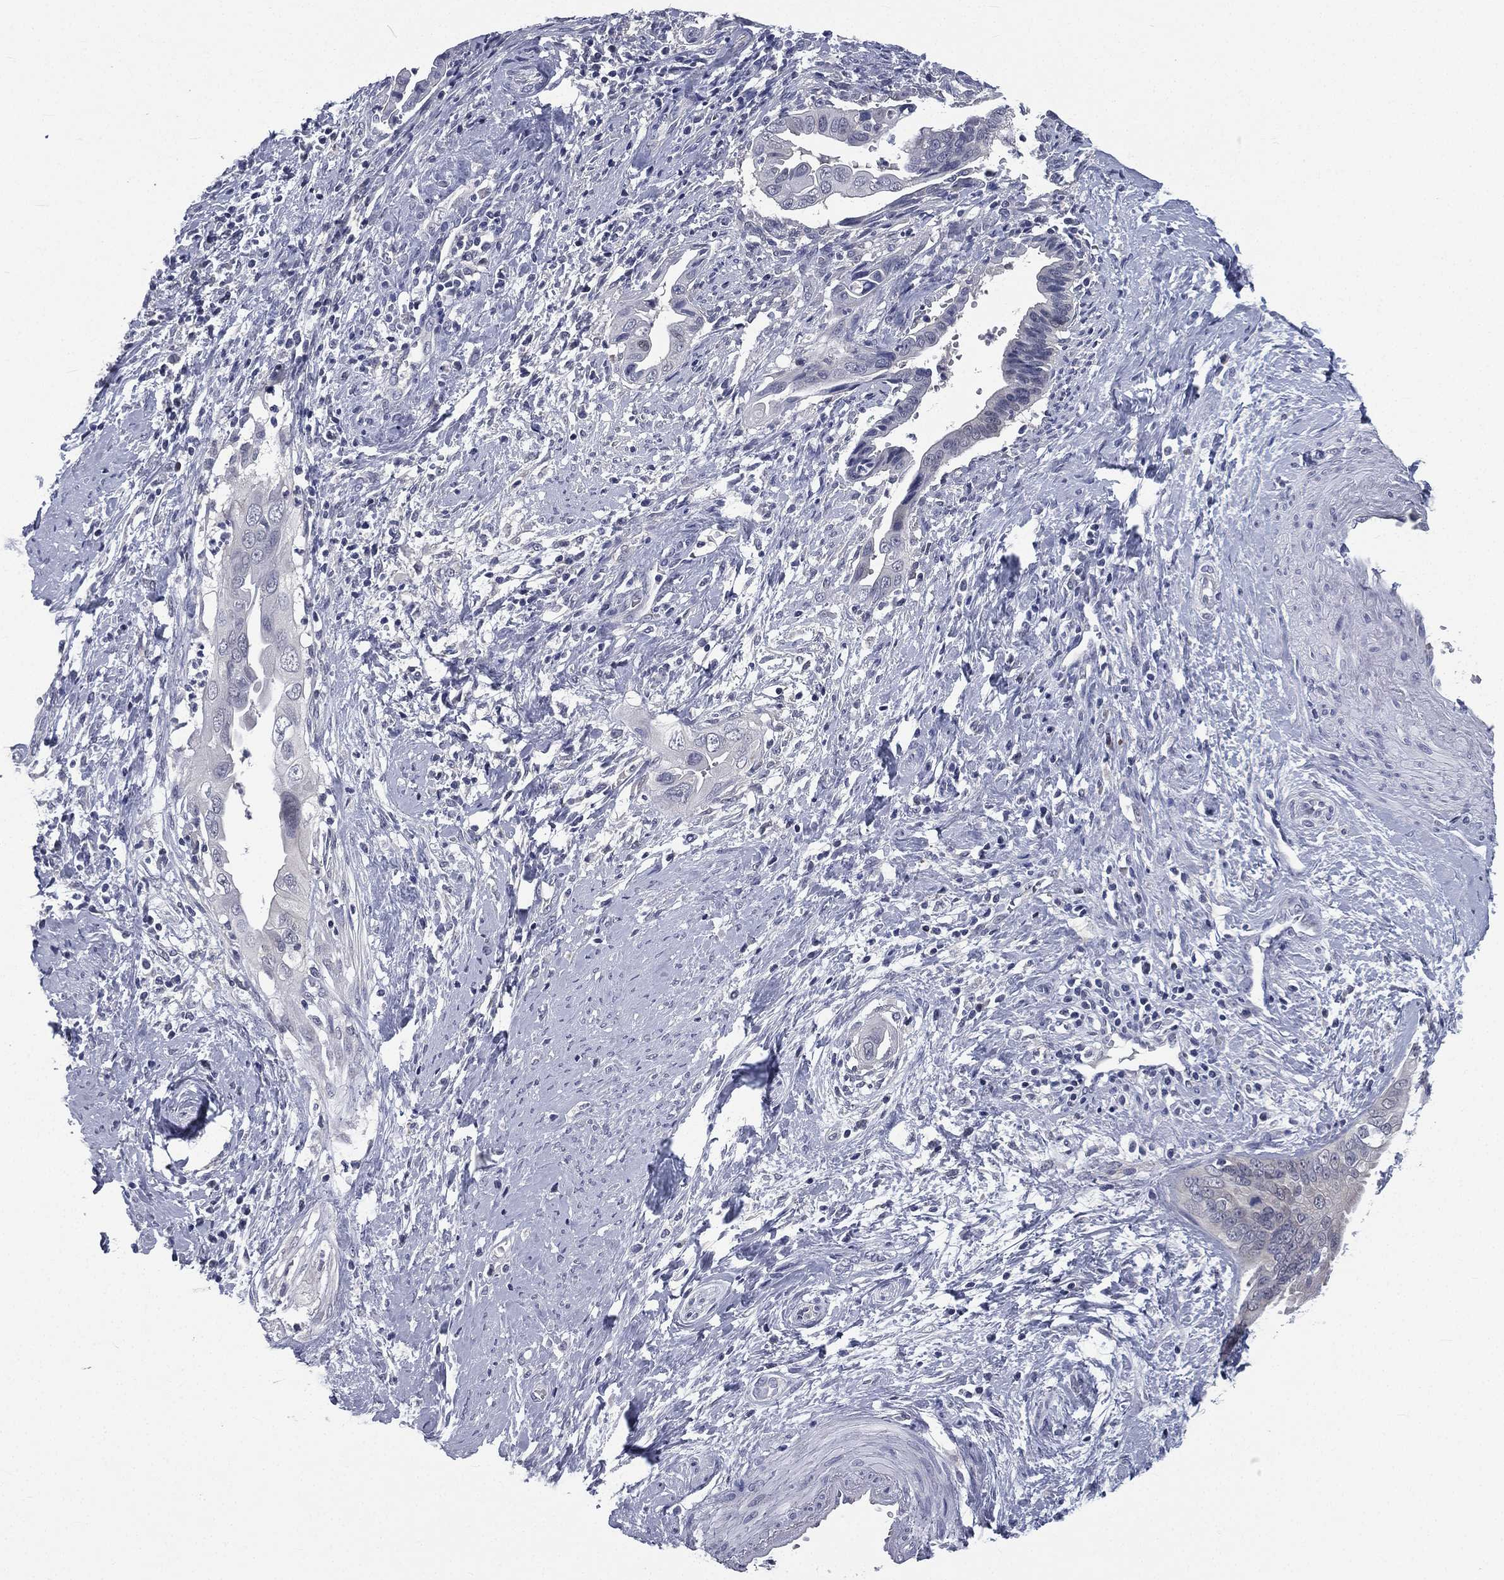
{"staining": {"intensity": "negative", "quantity": "none", "location": "none"}, "tissue": "cervical cancer", "cell_type": "Tumor cells", "image_type": "cancer", "snomed": [{"axis": "morphology", "description": "Adenocarcinoma, NOS"}, {"axis": "topography", "description": "Cervix"}], "caption": "Tumor cells show no significant expression in cervical cancer.", "gene": "IFT27", "patient": {"sex": "female", "age": 42}}